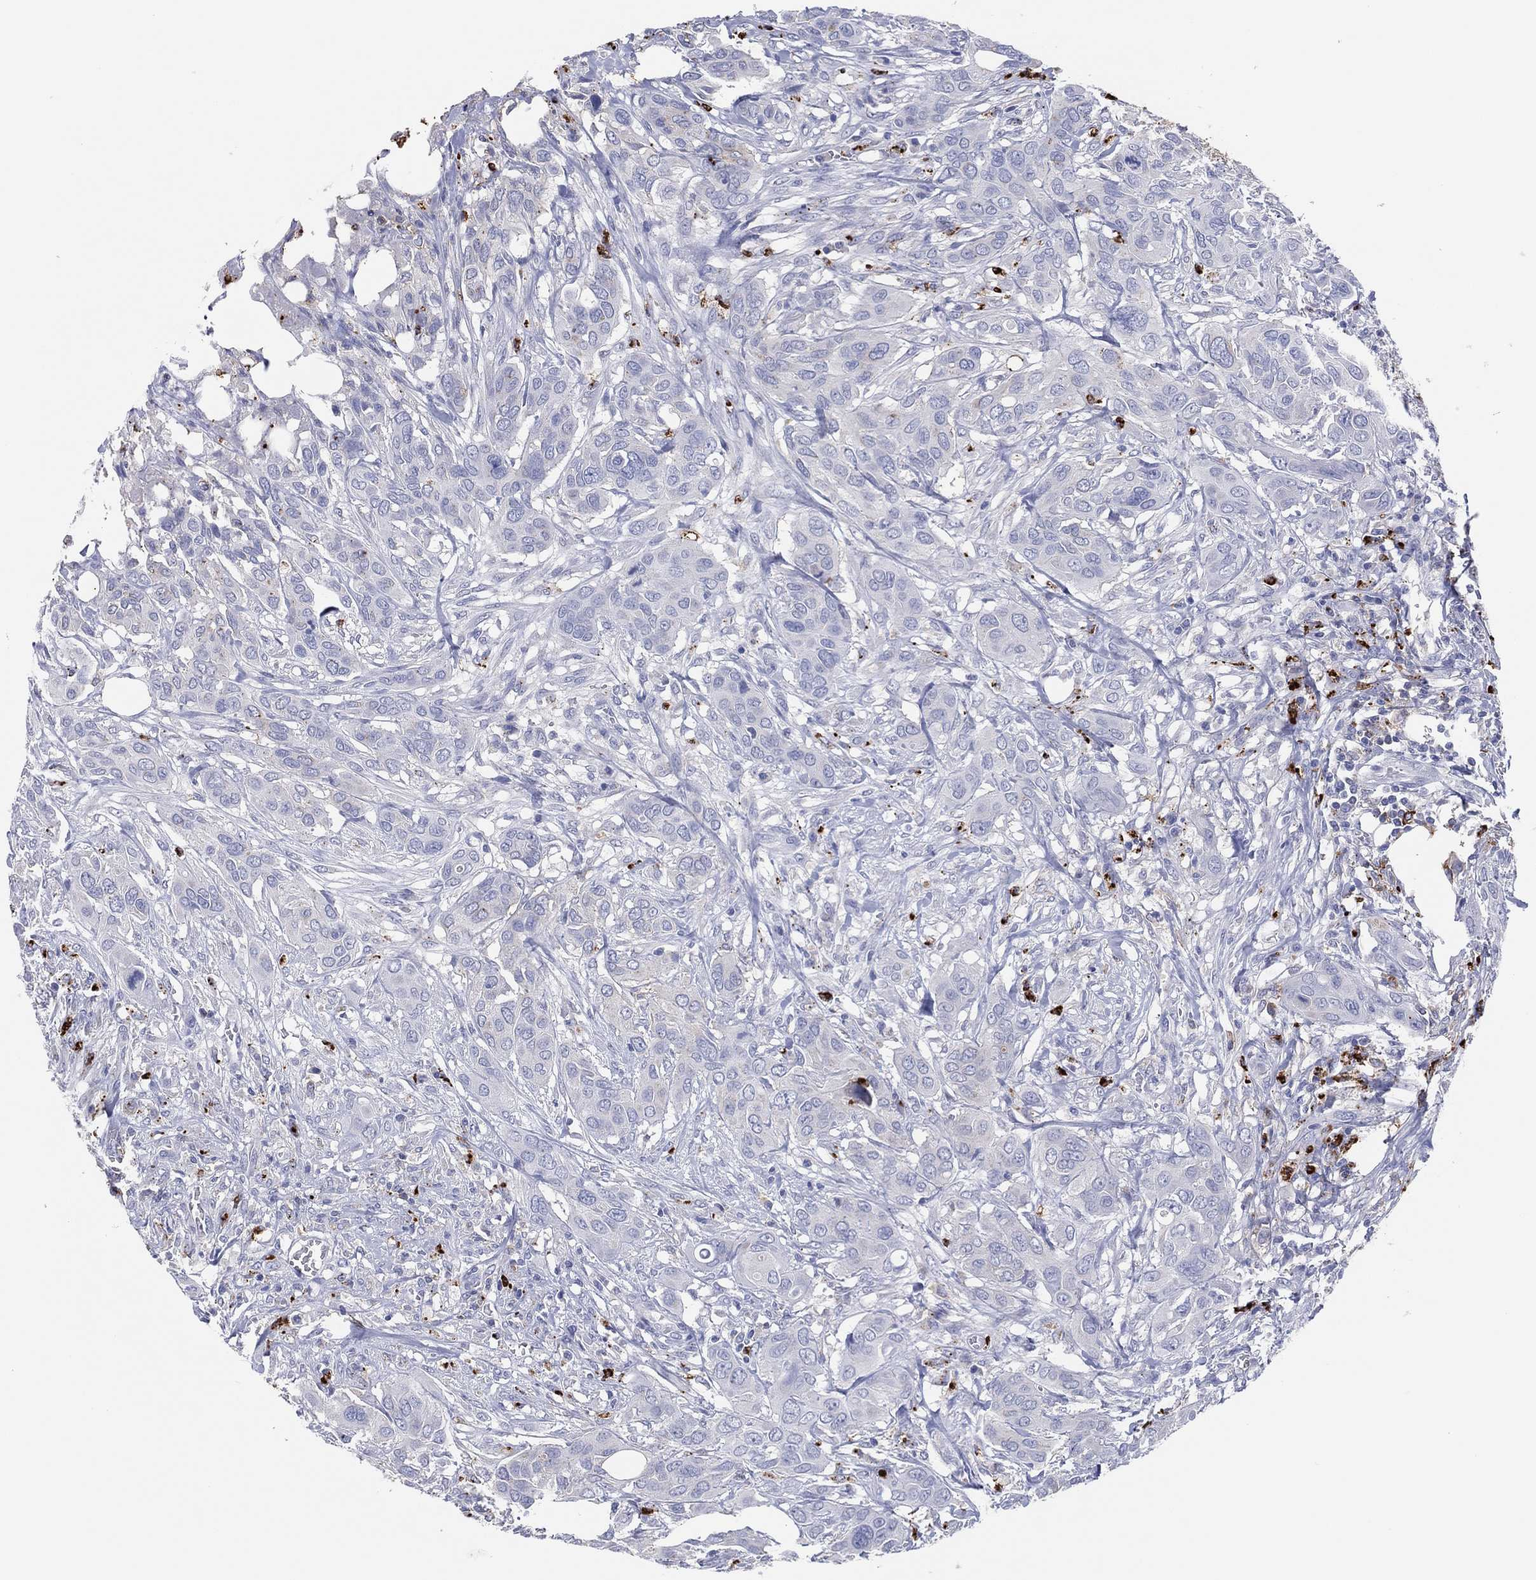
{"staining": {"intensity": "negative", "quantity": "none", "location": "none"}, "tissue": "urothelial cancer", "cell_type": "Tumor cells", "image_type": "cancer", "snomed": [{"axis": "morphology", "description": "Urothelial carcinoma, NOS"}, {"axis": "morphology", "description": "Urothelial carcinoma, High grade"}, {"axis": "topography", "description": "Urinary bladder"}], "caption": "IHC histopathology image of neoplastic tissue: urothelial carcinoma (high-grade) stained with DAB reveals no significant protein expression in tumor cells. (DAB immunohistochemistry (IHC), high magnification).", "gene": "PLAC8", "patient": {"sex": "male", "age": 63}}